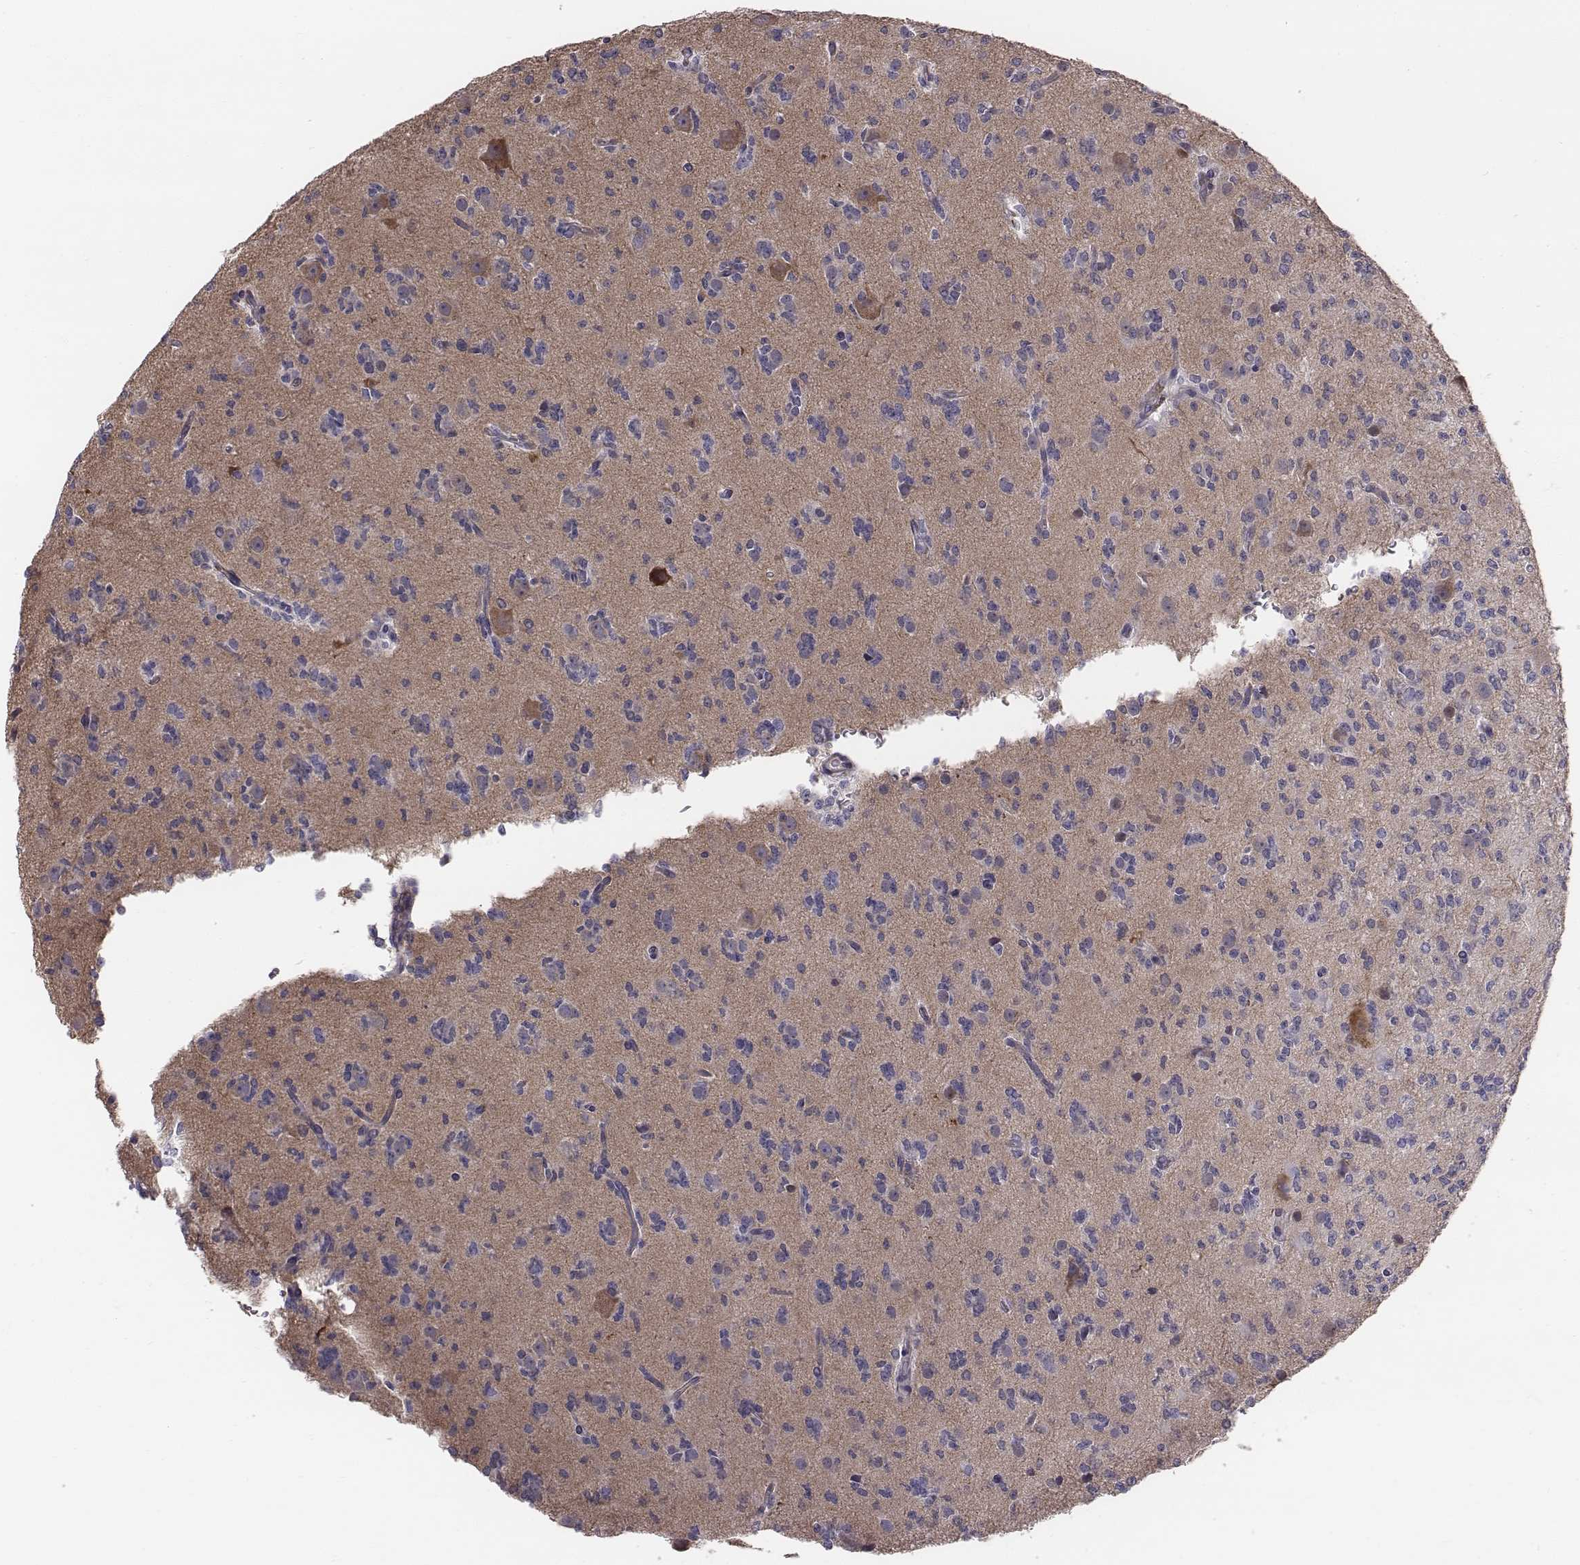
{"staining": {"intensity": "negative", "quantity": "none", "location": "none"}, "tissue": "glioma", "cell_type": "Tumor cells", "image_type": "cancer", "snomed": [{"axis": "morphology", "description": "Glioma, malignant, Low grade"}, {"axis": "topography", "description": "Brain"}], "caption": "An immunohistochemistry histopathology image of glioma is shown. There is no staining in tumor cells of glioma. (Brightfield microscopy of DAB IHC at high magnification).", "gene": "PRKCZ", "patient": {"sex": "male", "age": 27}}